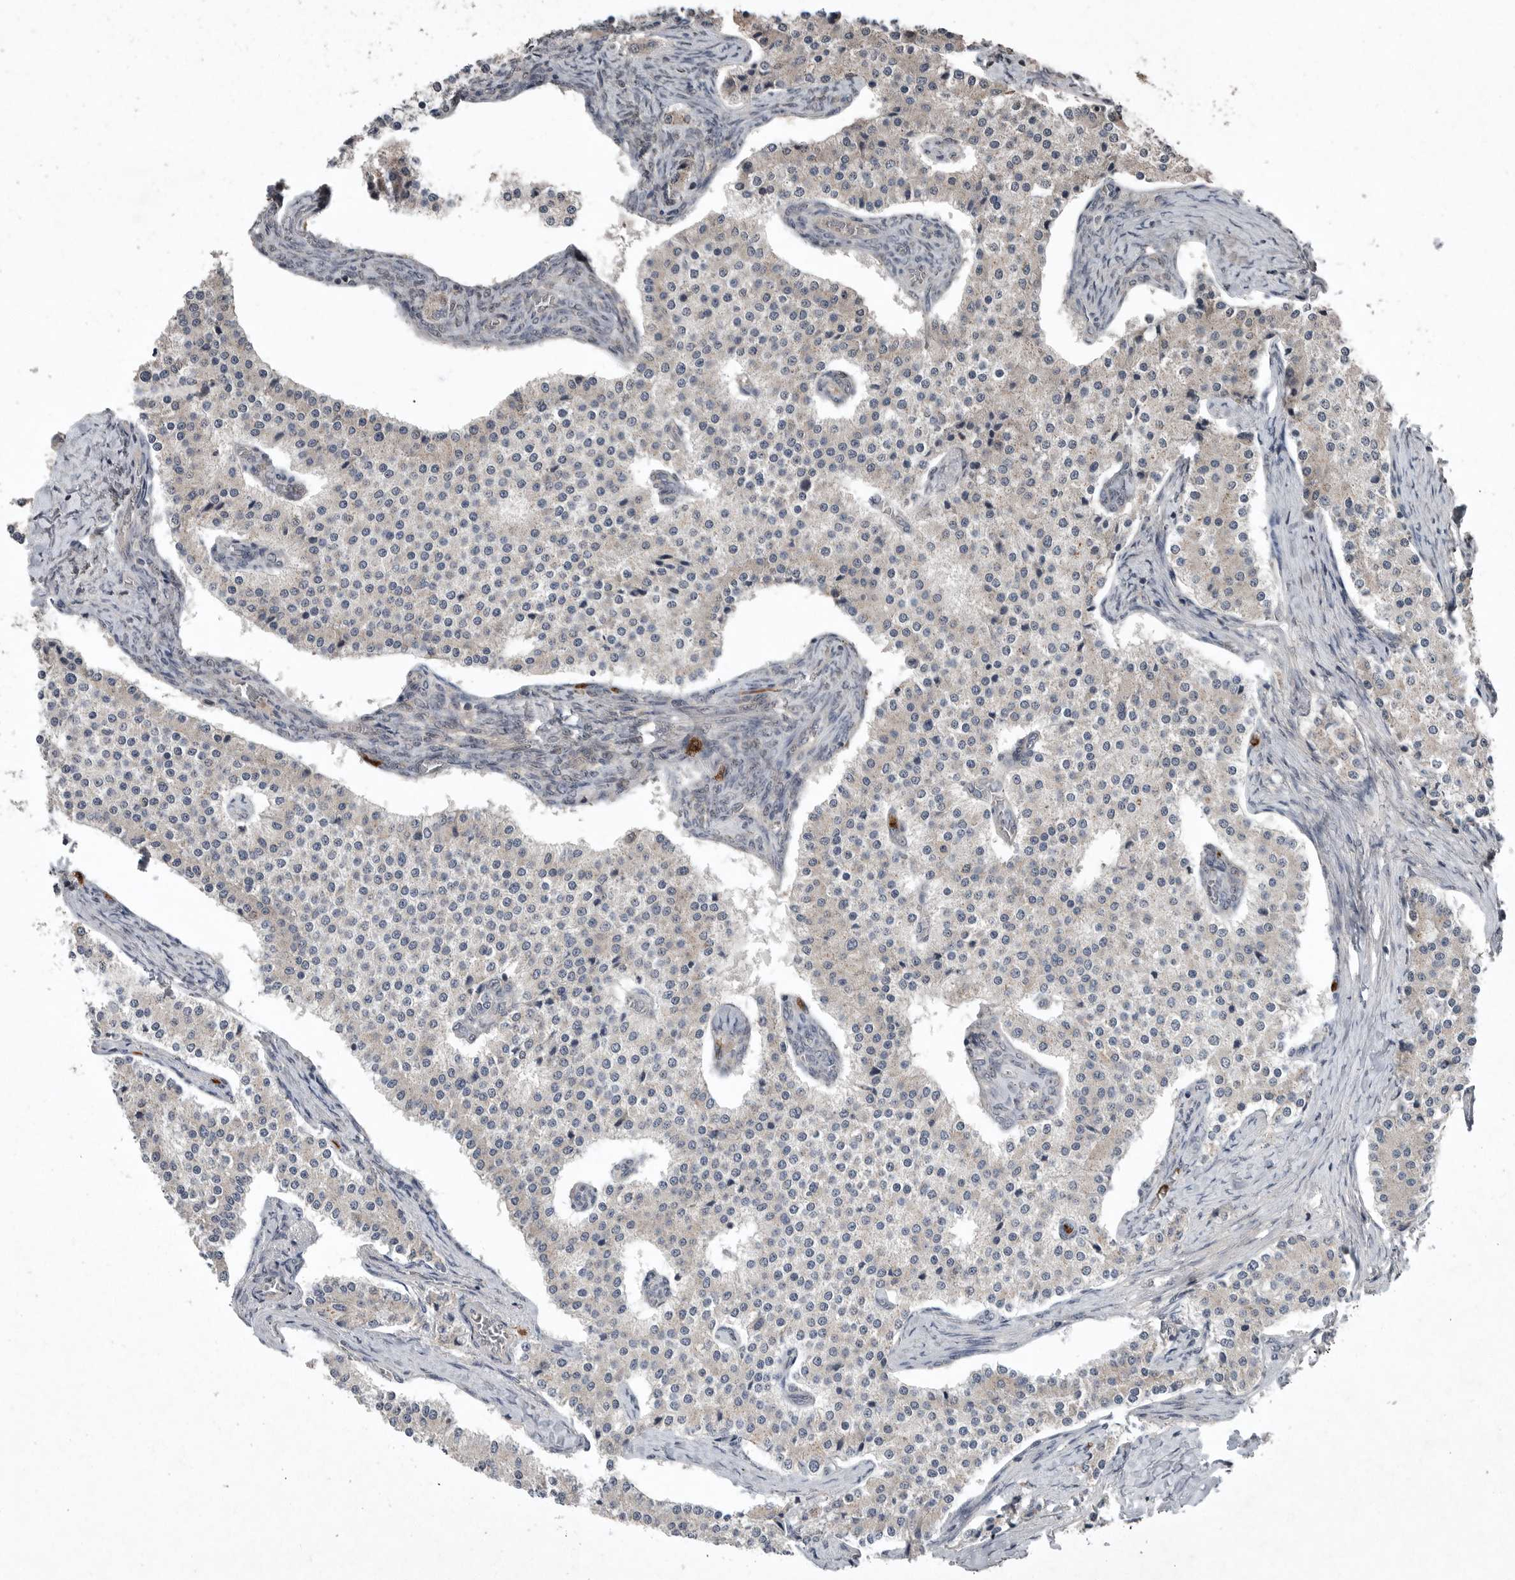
{"staining": {"intensity": "negative", "quantity": "none", "location": "none"}, "tissue": "carcinoid", "cell_type": "Tumor cells", "image_type": "cancer", "snomed": [{"axis": "morphology", "description": "Carcinoid, malignant, NOS"}, {"axis": "topography", "description": "Colon"}], "caption": "An immunohistochemistry photomicrograph of malignant carcinoid is shown. There is no staining in tumor cells of malignant carcinoid.", "gene": "SCP2", "patient": {"sex": "female", "age": 52}}